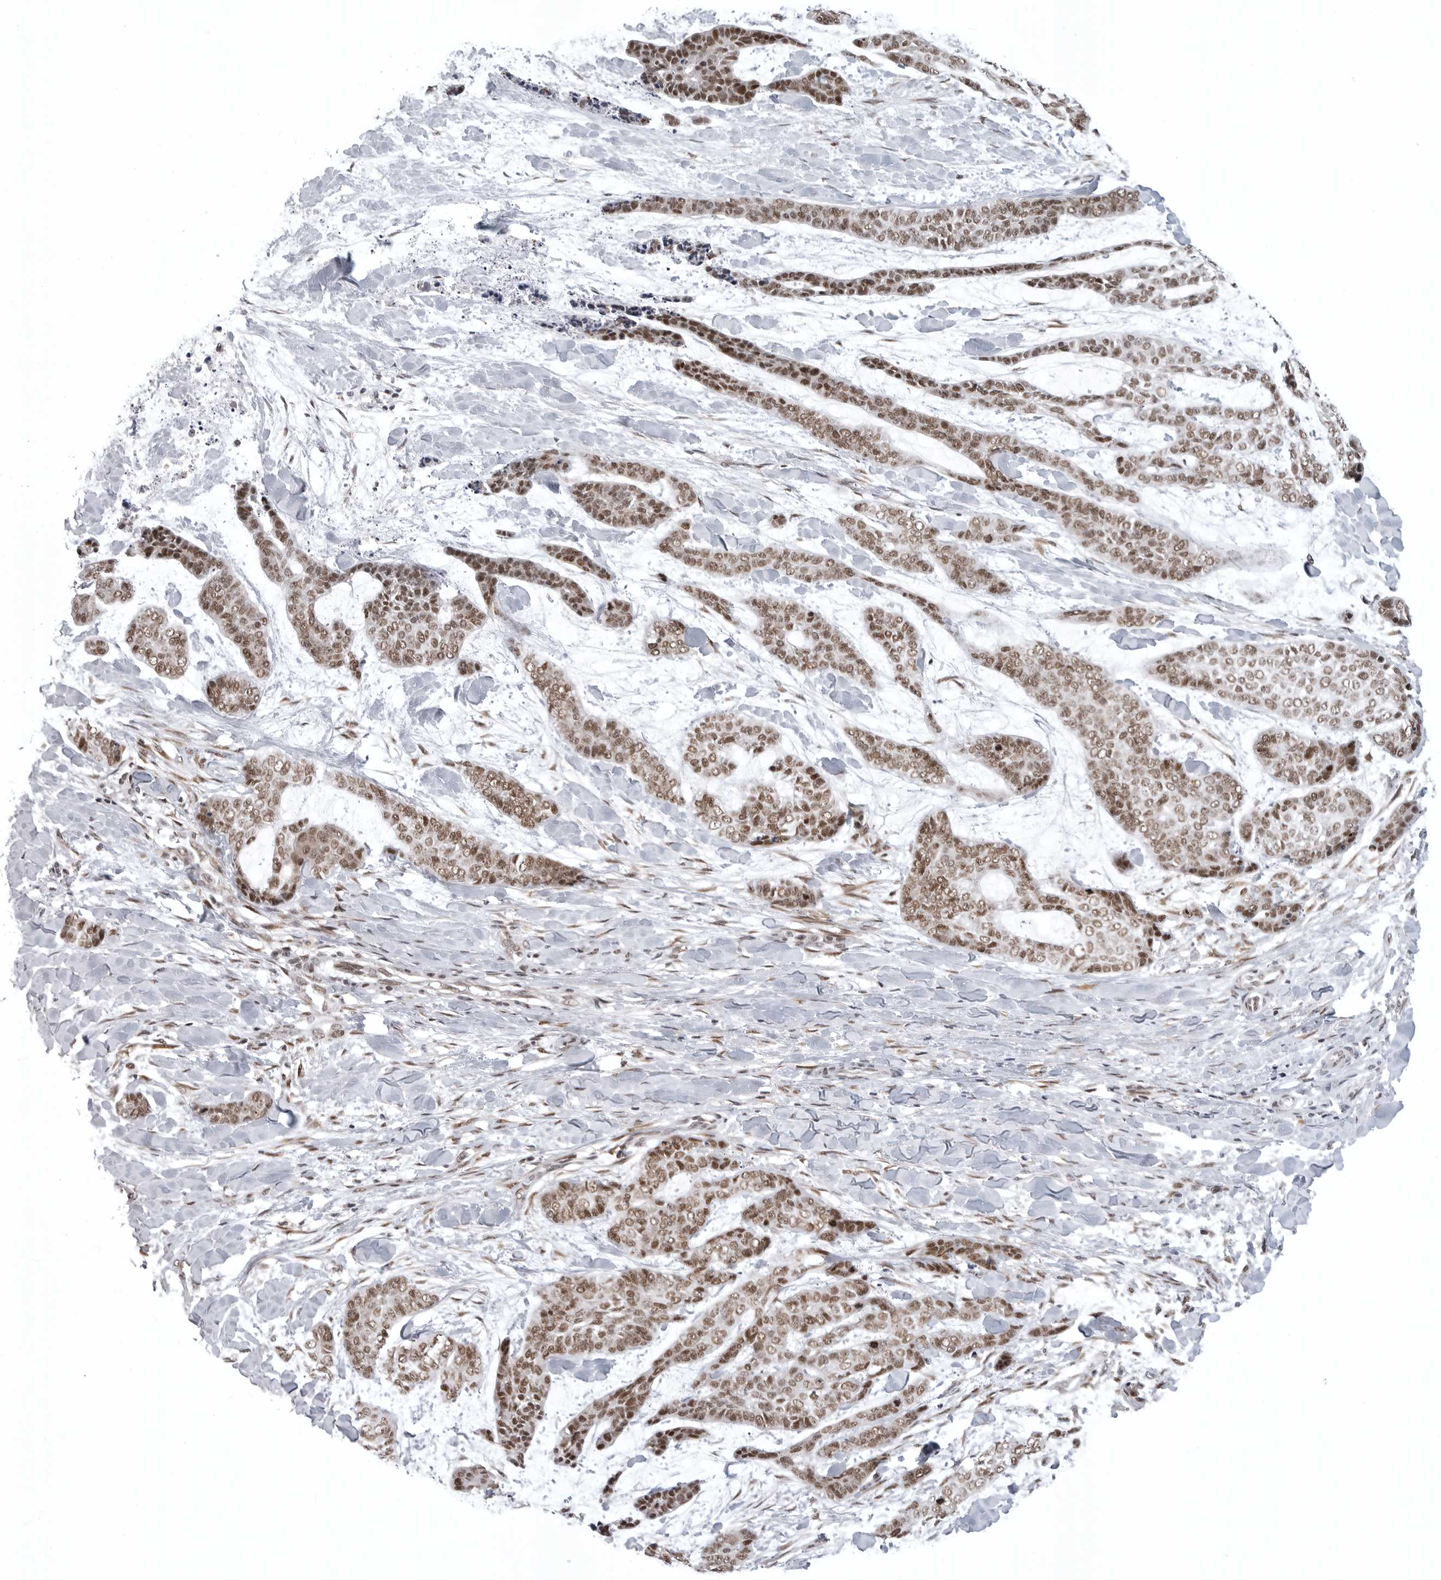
{"staining": {"intensity": "moderate", "quantity": ">75%", "location": "nuclear"}, "tissue": "skin cancer", "cell_type": "Tumor cells", "image_type": "cancer", "snomed": [{"axis": "morphology", "description": "Basal cell carcinoma"}, {"axis": "topography", "description": "Skin"}], "caption": "High-power microscopy captured an immunohistochemistry (IHC) micrograph of skin cancer (basal cell carcinoma), revealing moderate nuclear staining in approximately >75% of tumor cells.", "gene": "PRDM10", "patient": {"sex": "female", "age": 64}}